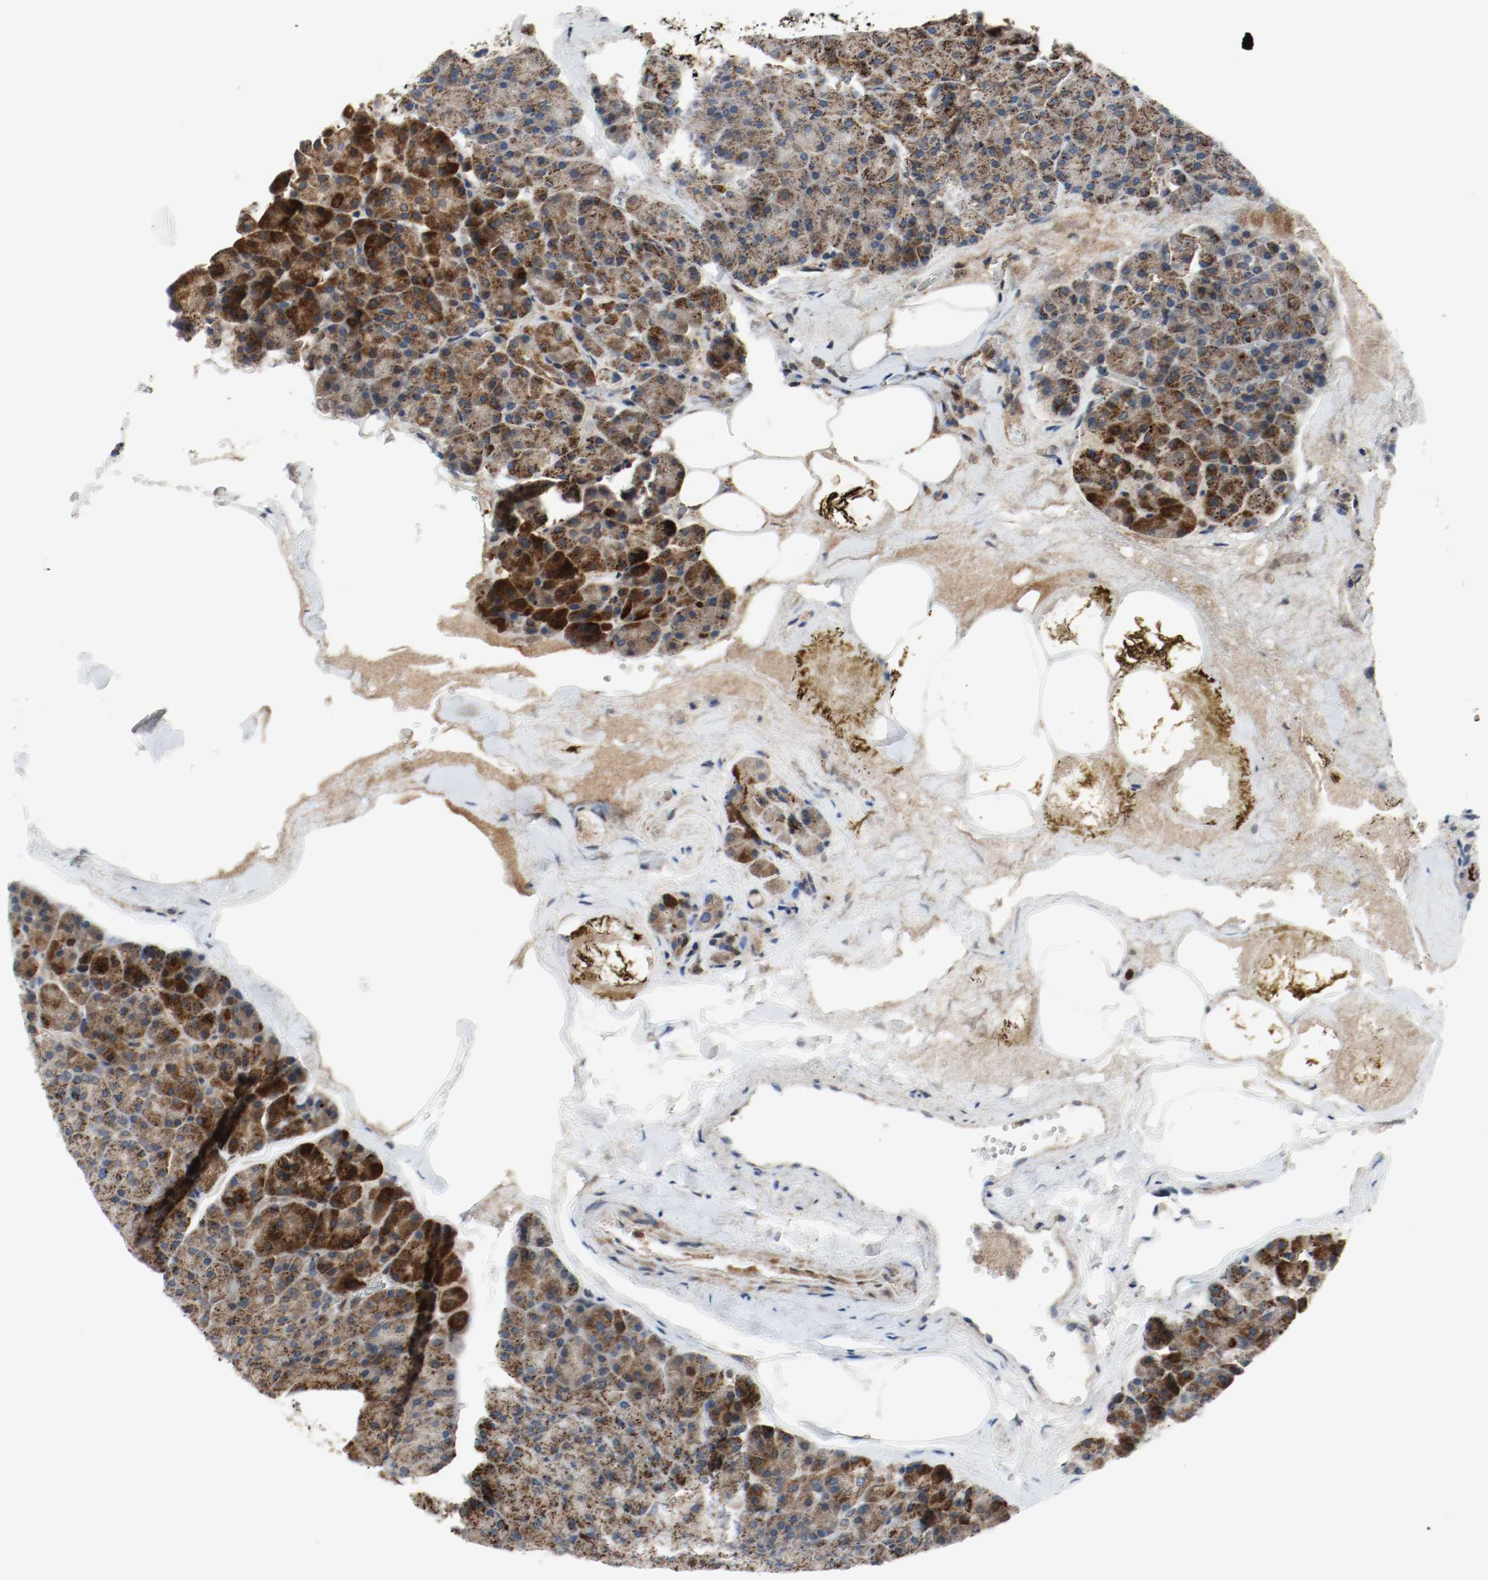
{"staining": {"intensity": "strong", "quantity": ">75%", "location": "cytoplasmic/membranous"}, "tissue": "pancreas", "cell_type": "Exocrine glandular cells", "image_type": "normal", "snomed": [{"axis": "morphology", "description": "Normal tissue, NOS"}, {"axis": "topography", "description": "Pancreas"}], "caption": "Protein staining exhibits strong cytoplasmic/membranous staining in about >75% of exocrine glandular cells in normal pancreas.", "gene": "TXNRD1", "patient": {"sex": "female", "age": 35}}